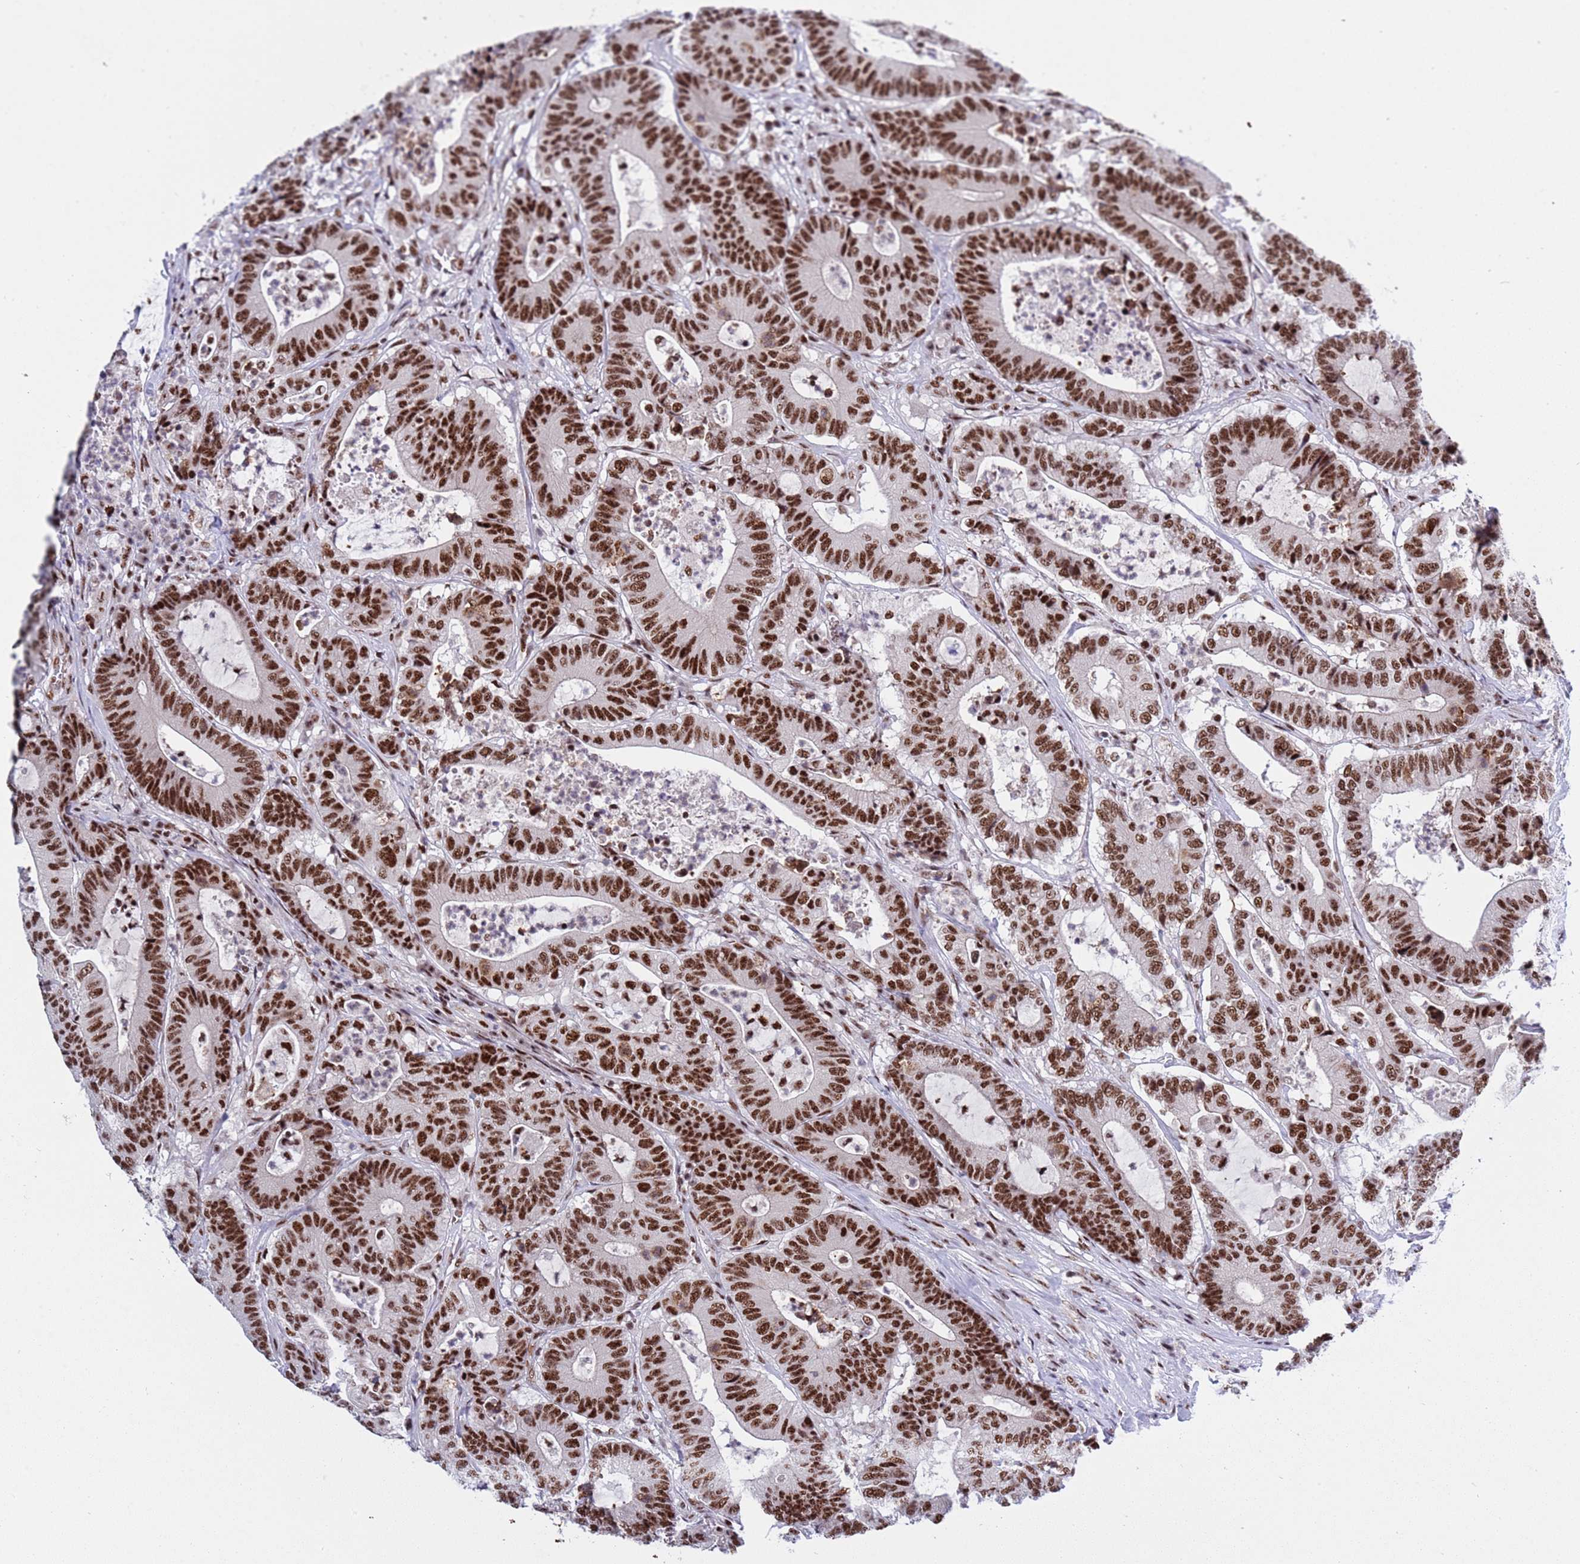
{"staining": {"intensity": "strong", "quantity": ">75%", "location": "nuclear"}, "tissue": "colorectal cancer", "cell_type": "Tumor cells", "image_type": "cancer", "snomed": [{"axis": "morphology", "description": "Adenocarcinoma, NOS"}, {"axis": "topography", "description": "Colon"}], "caption": "Tumor cells demonstrate high levels of strong nuclear staining in approximately >75% of cells in colorectal cancer.", "gene": "THOC2", "patient": {"sex": "female", "age": 84}}